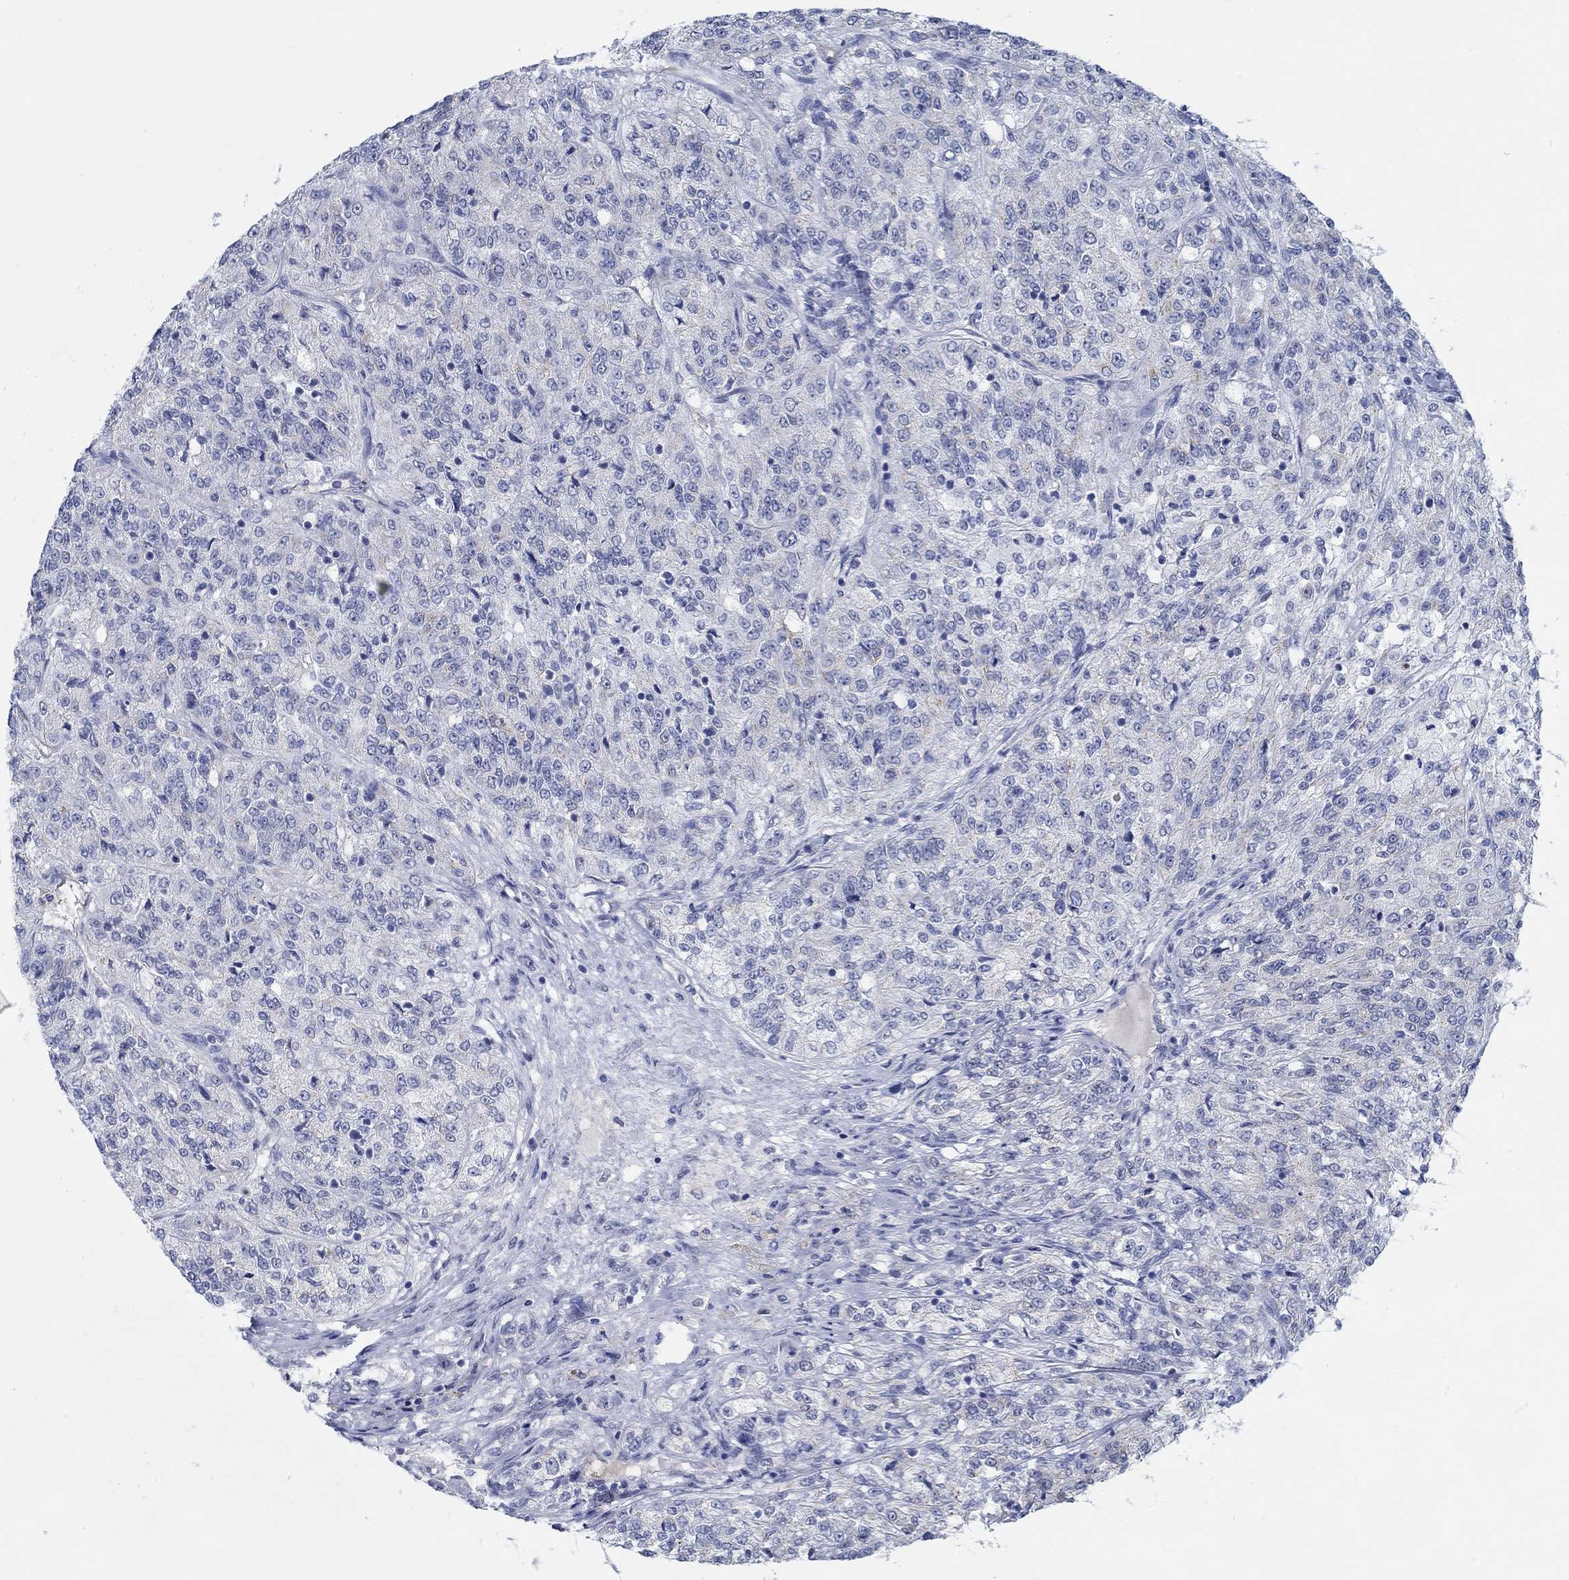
{"staining": {"intensity": "negative", "quantity": "none", "location": "none"}, "tissue": "renal cancer", "cell_type": "Tumor cells", "image_type": "cancer", "snomed": [{"axis": "morphology", "description": "Adenocarcinoma, NOS"}, {"axis": "topography", "description": "Kidney"}], "caption": "Human renal adenocarcinoma stained for a protein using immunohistochemistry (IHC) demonstrates no staining in tumor cells.", "gene": "TEKT4", "patient": {"sex": "female", "age": 63}}